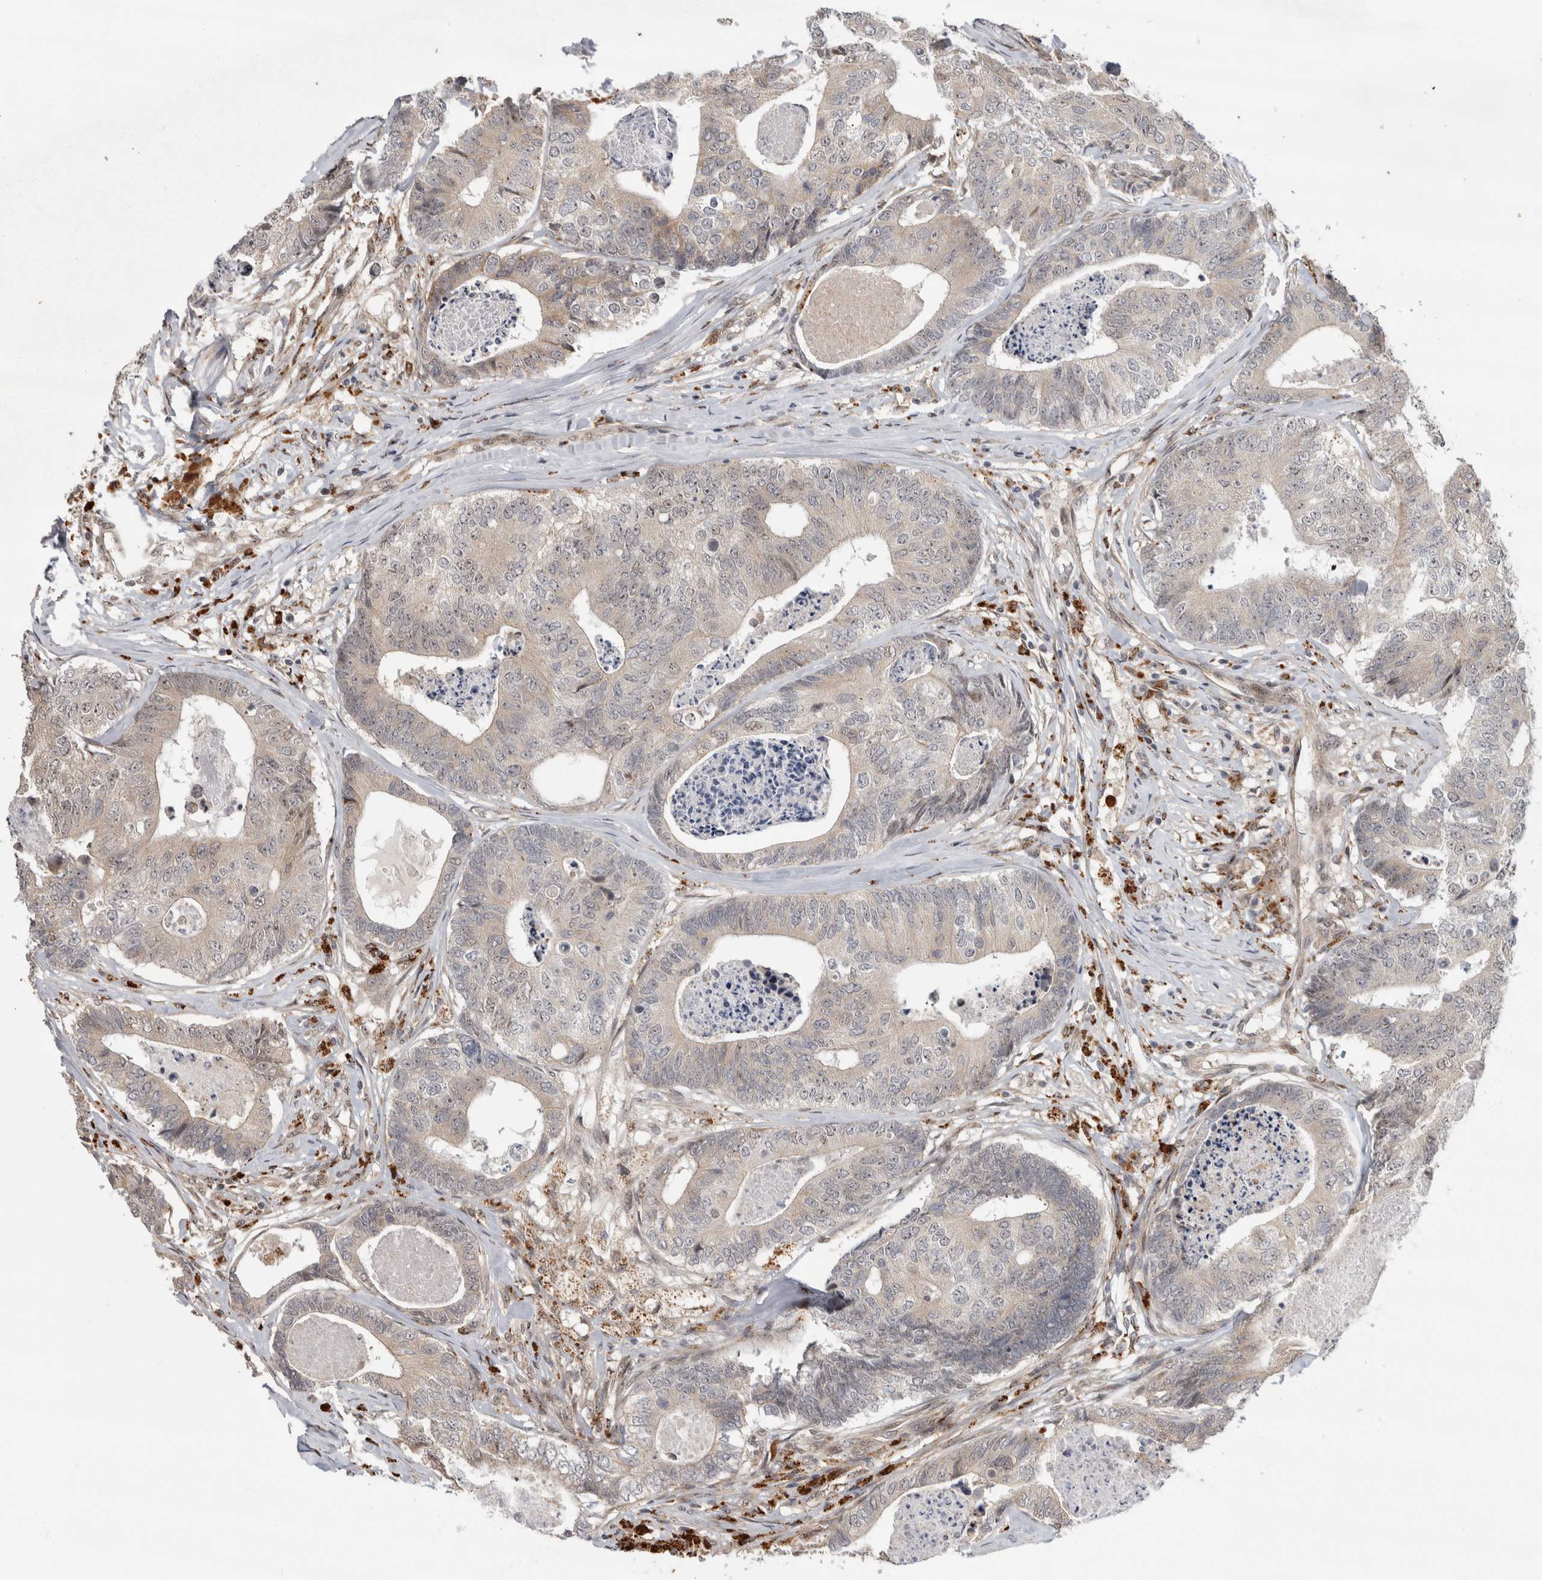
{"staining": {"intensity": "weak", "quantity": ">75%", "location": "cytoplasmic/membranous"}, "tissue": "colorectal cancer", "cell_type": "Tumor cells", "image_type": "cancer", "snomed": [{"axis": "morphology", "description": "Adenocarcinoma, NOS"}, {"axis": "topography", "description": "Colon"}], "caption": "IHC staining of colorectal cancer, which exhibits low levels of weak cytoplasmic/membranous positivity in approximately >75% of tumor cells indicating weak cytoplasmic/membranous protein expression. The staining was performed using DAB (3,3'-diaminobenzidine) (brown) for protein detection and nuclei were counterstained in hematoxylin (blue).", "gene": "NAB2", "patient": {"sex": "female", "age": 67}}